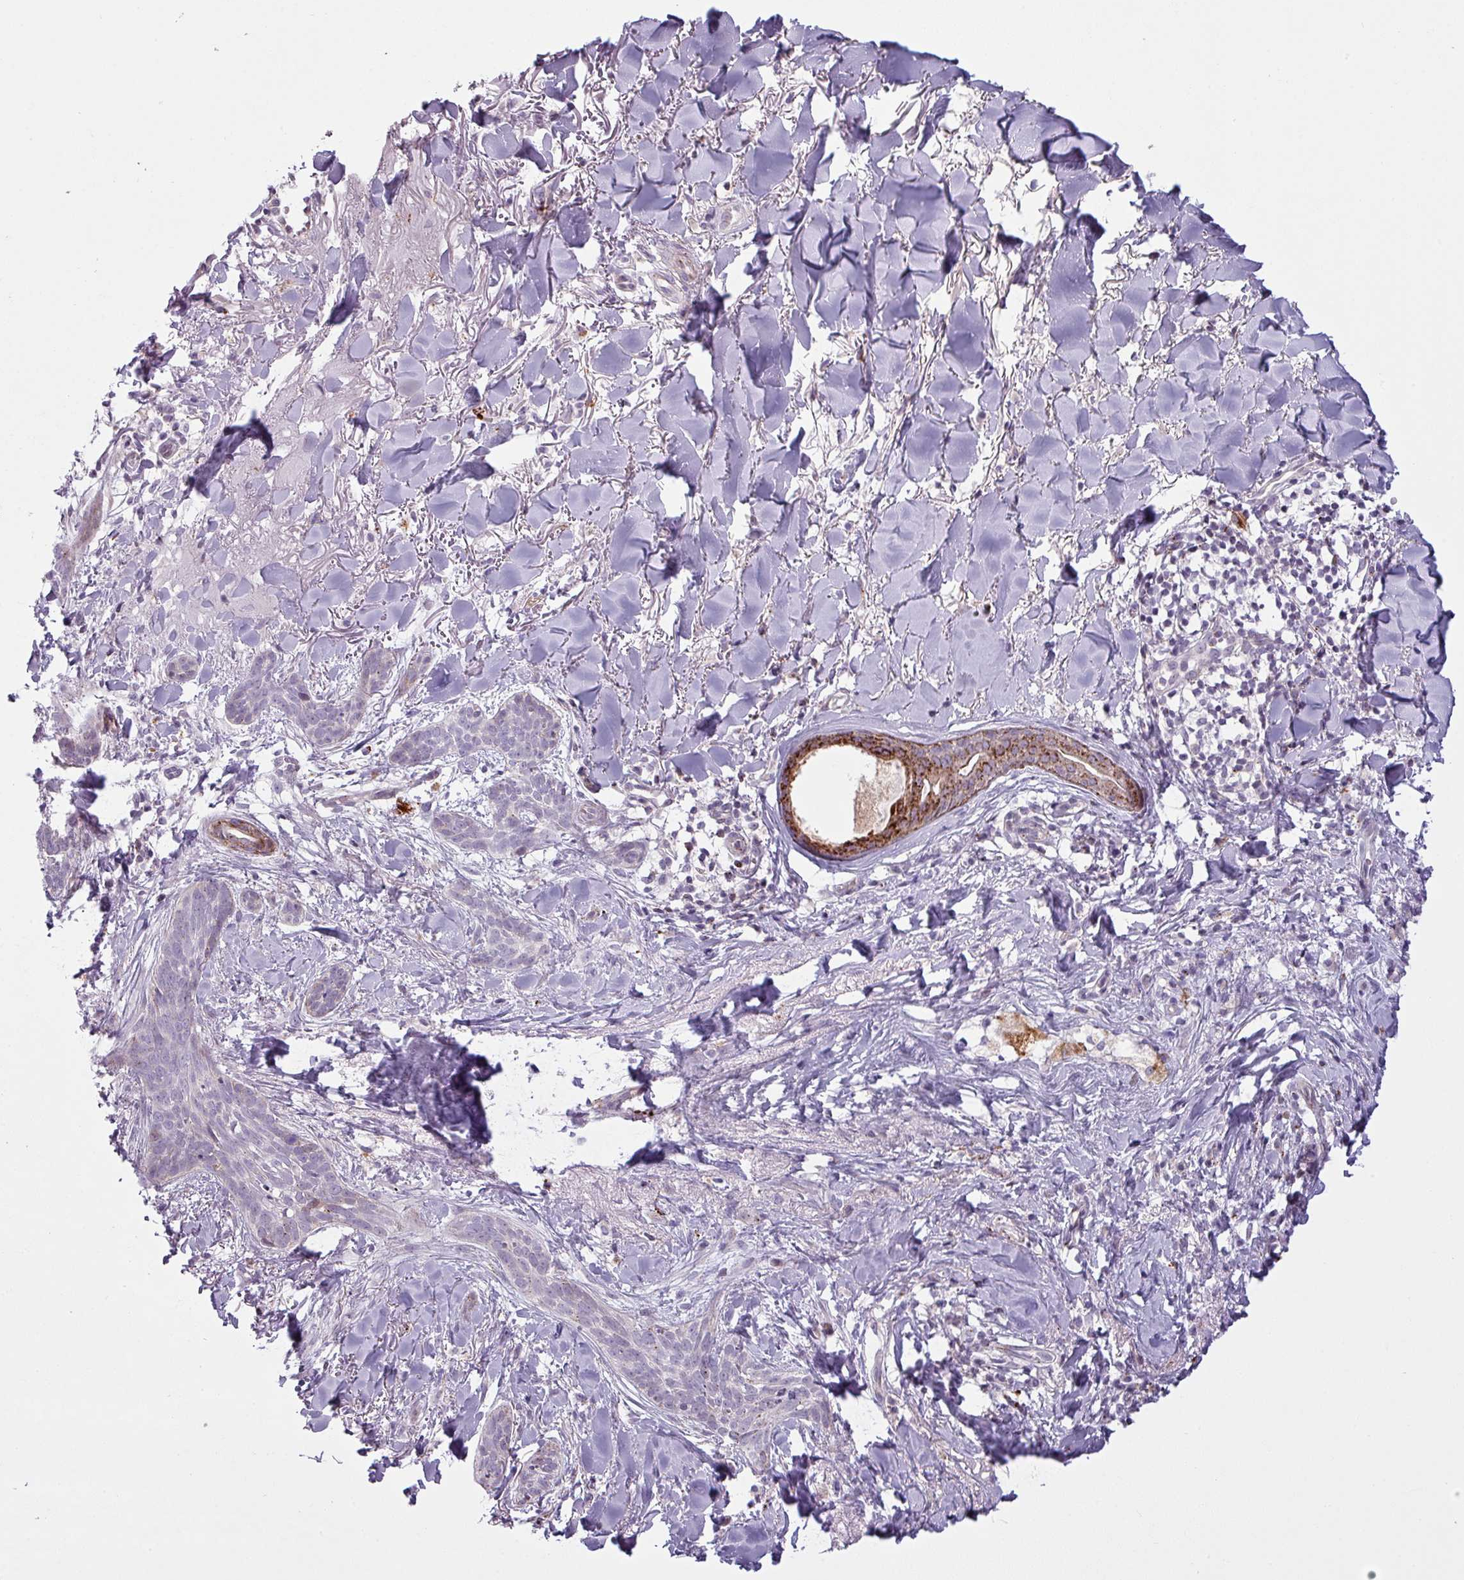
{"staining": {"intensity": "negative", "quantity": "none", "location": "none"}, "tissue": "skin cancer", "cell_type": "Tumor cells", "image_type": "cancer", "snomed": [{"axis": "morphology", "description": "Basal cell carcinoma"}, {"axis": "topography", "description": "Skin"}], "caption": "This is an immunohistochemistry (IHC) micrograph of human skin cancer. There is no staining in tumor cells.", "gene": "MAP7D2", "patient": {"sex": "male", "age": 52}}